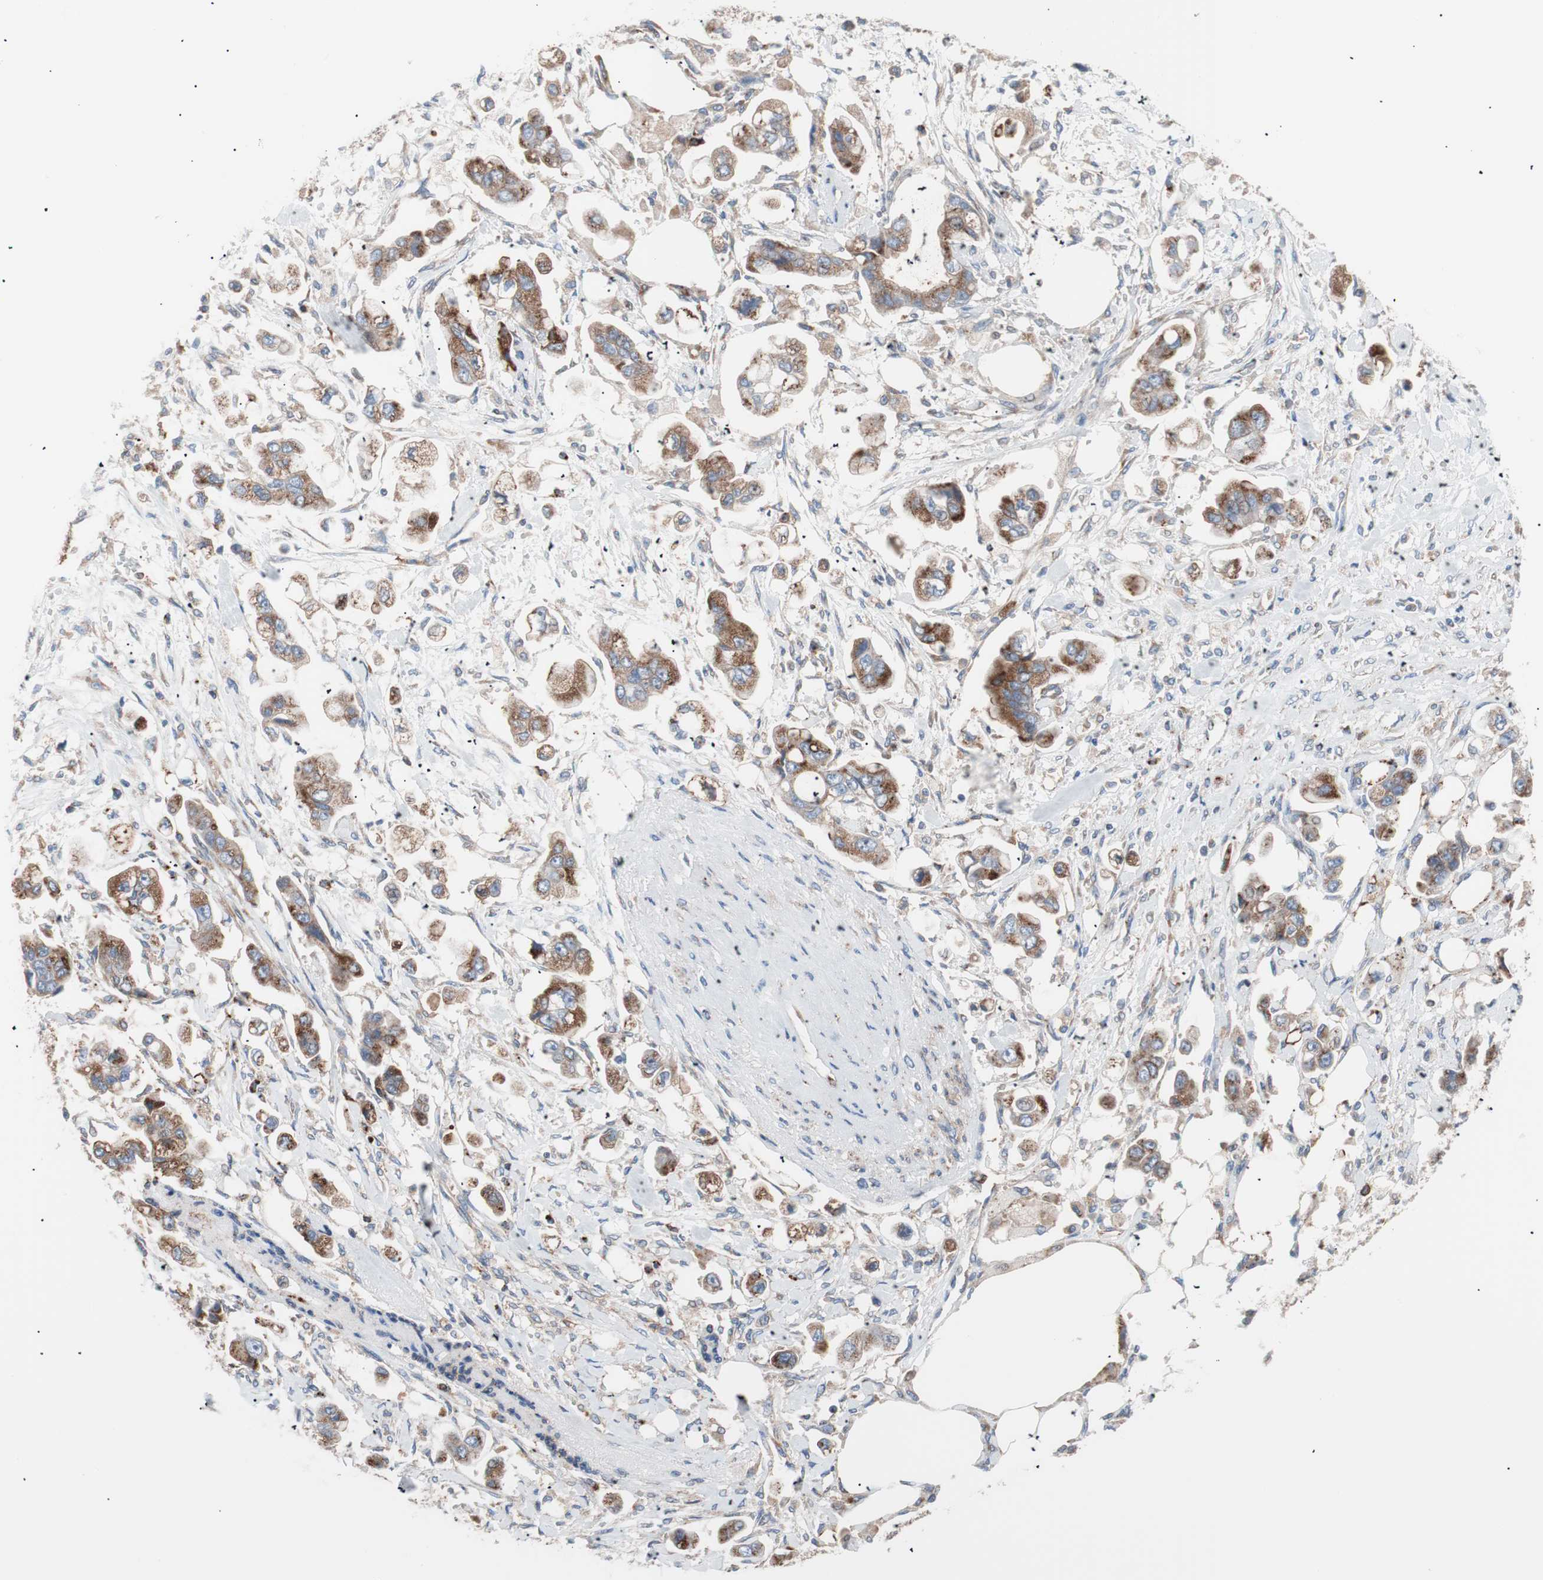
{"staining": {"intensity": "moderate", "quantity": ">75%", "location": "cytoplasmic/membranous"}, "tissue": "stomach cancer", "cell_type": "Tumor cells", "image_type": "cancer", "snomed": [{"axis": "morphology", "description": "Adenocarcinoma, NOS"}, {"axis": "topography", "description": "Stomach"}], "caption": "Moderate cytoplasmic/membranous expression for a protein is seen in approximately >75% of tumor cells of stomach cancer (adenocarcinoma) using immunohistochemistry.", "gene": "FLOT2", "patient": {"sex": "male", "age": 62}}